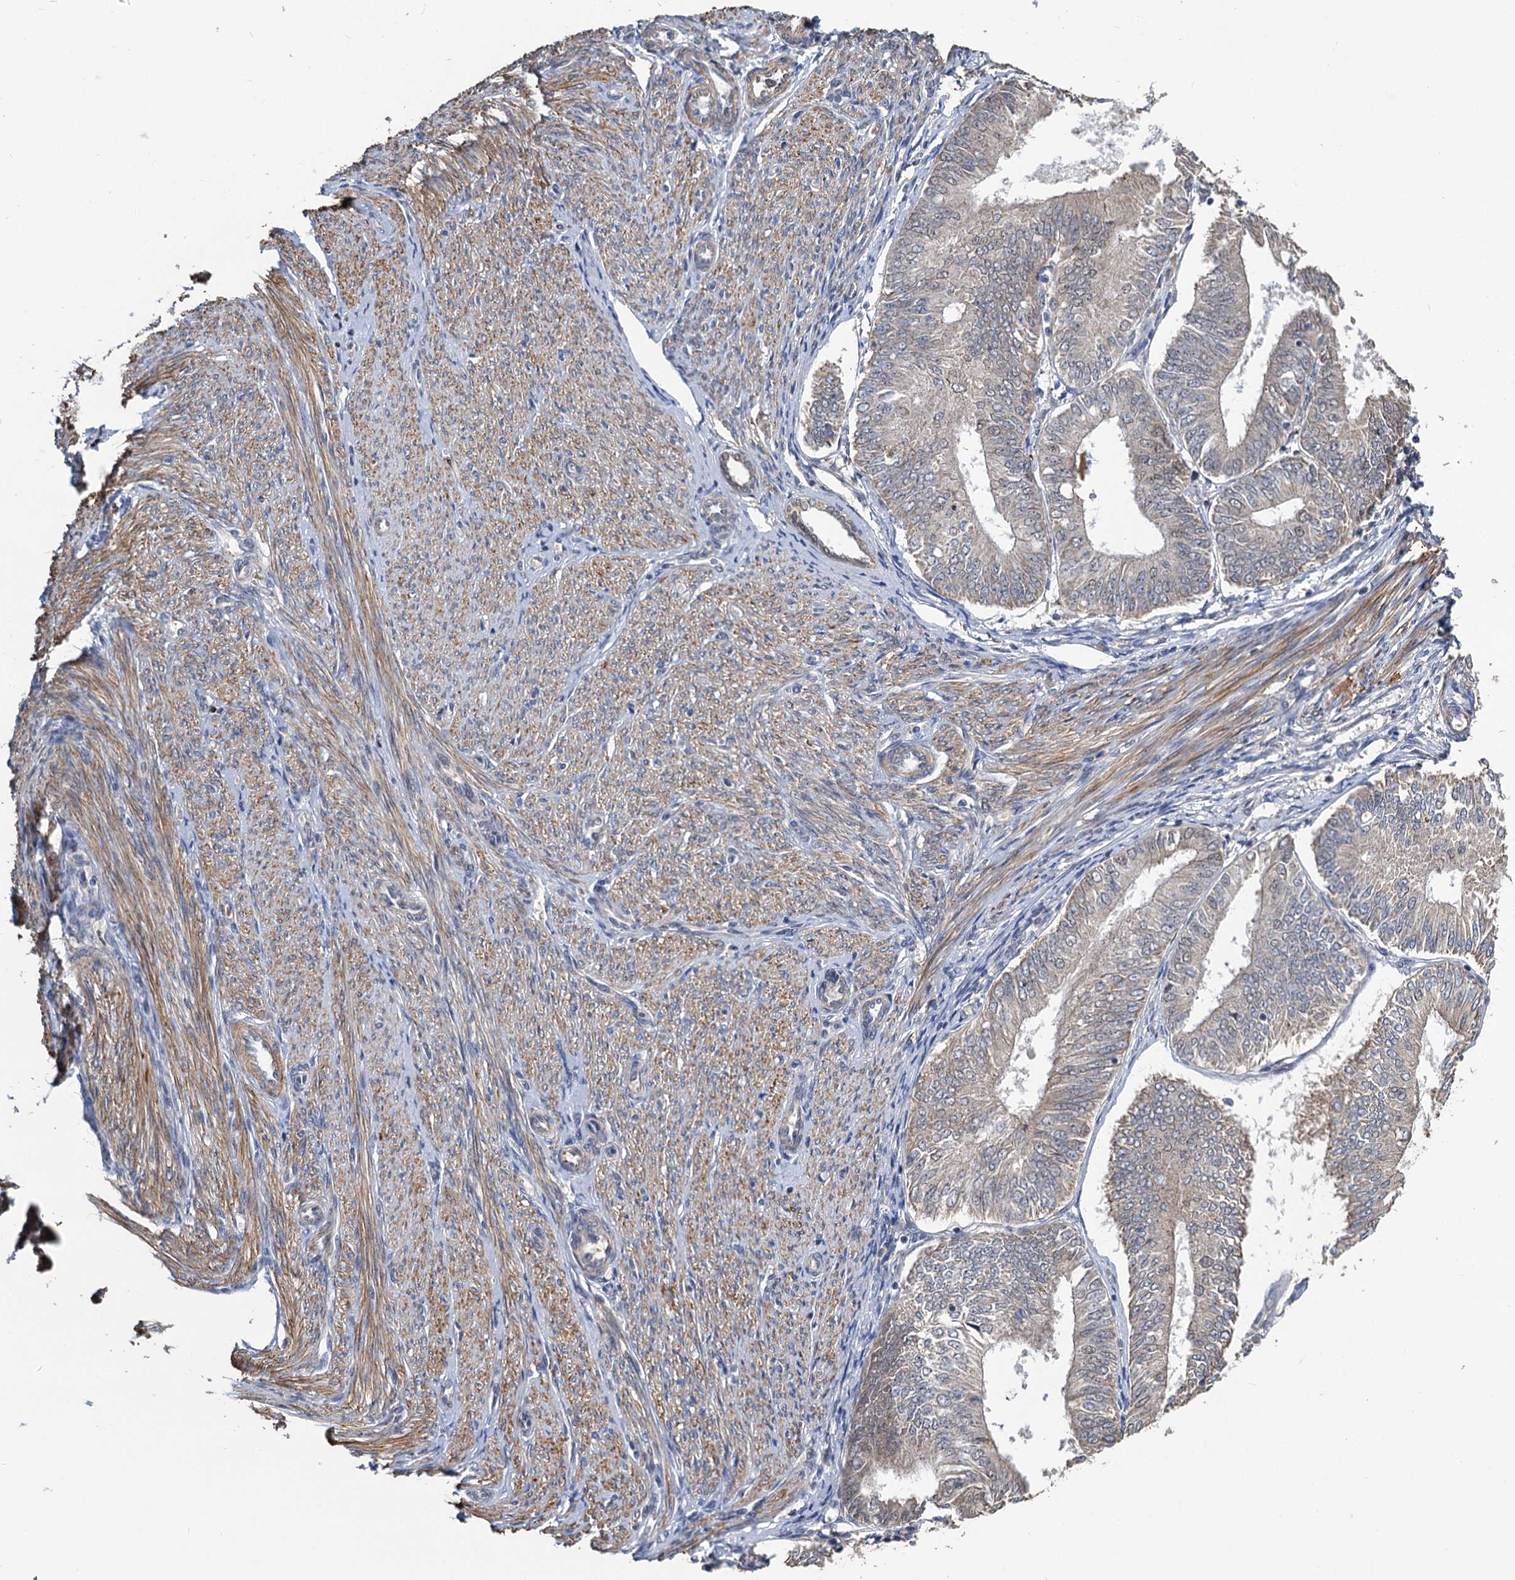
{"staining": {"intensity": "negative", "quantity": "none", "location": "none"}, "tissue": "endometrial cancer", "cell_type": "Tumor cells", "image_type": "cancer", "snomed": [{"axis": "morphology", "description": "Adenocarcinoma, NOS"}, {"axis": "topography", "description": "Endometrium"}], "caption": "Adenocarcinoma (endometrial) was stained to show a protein in brown. There is no significant positivity in tumor cells.", "gene": "ALKBH7", "patient": {"sex": "female", "age": 58}}